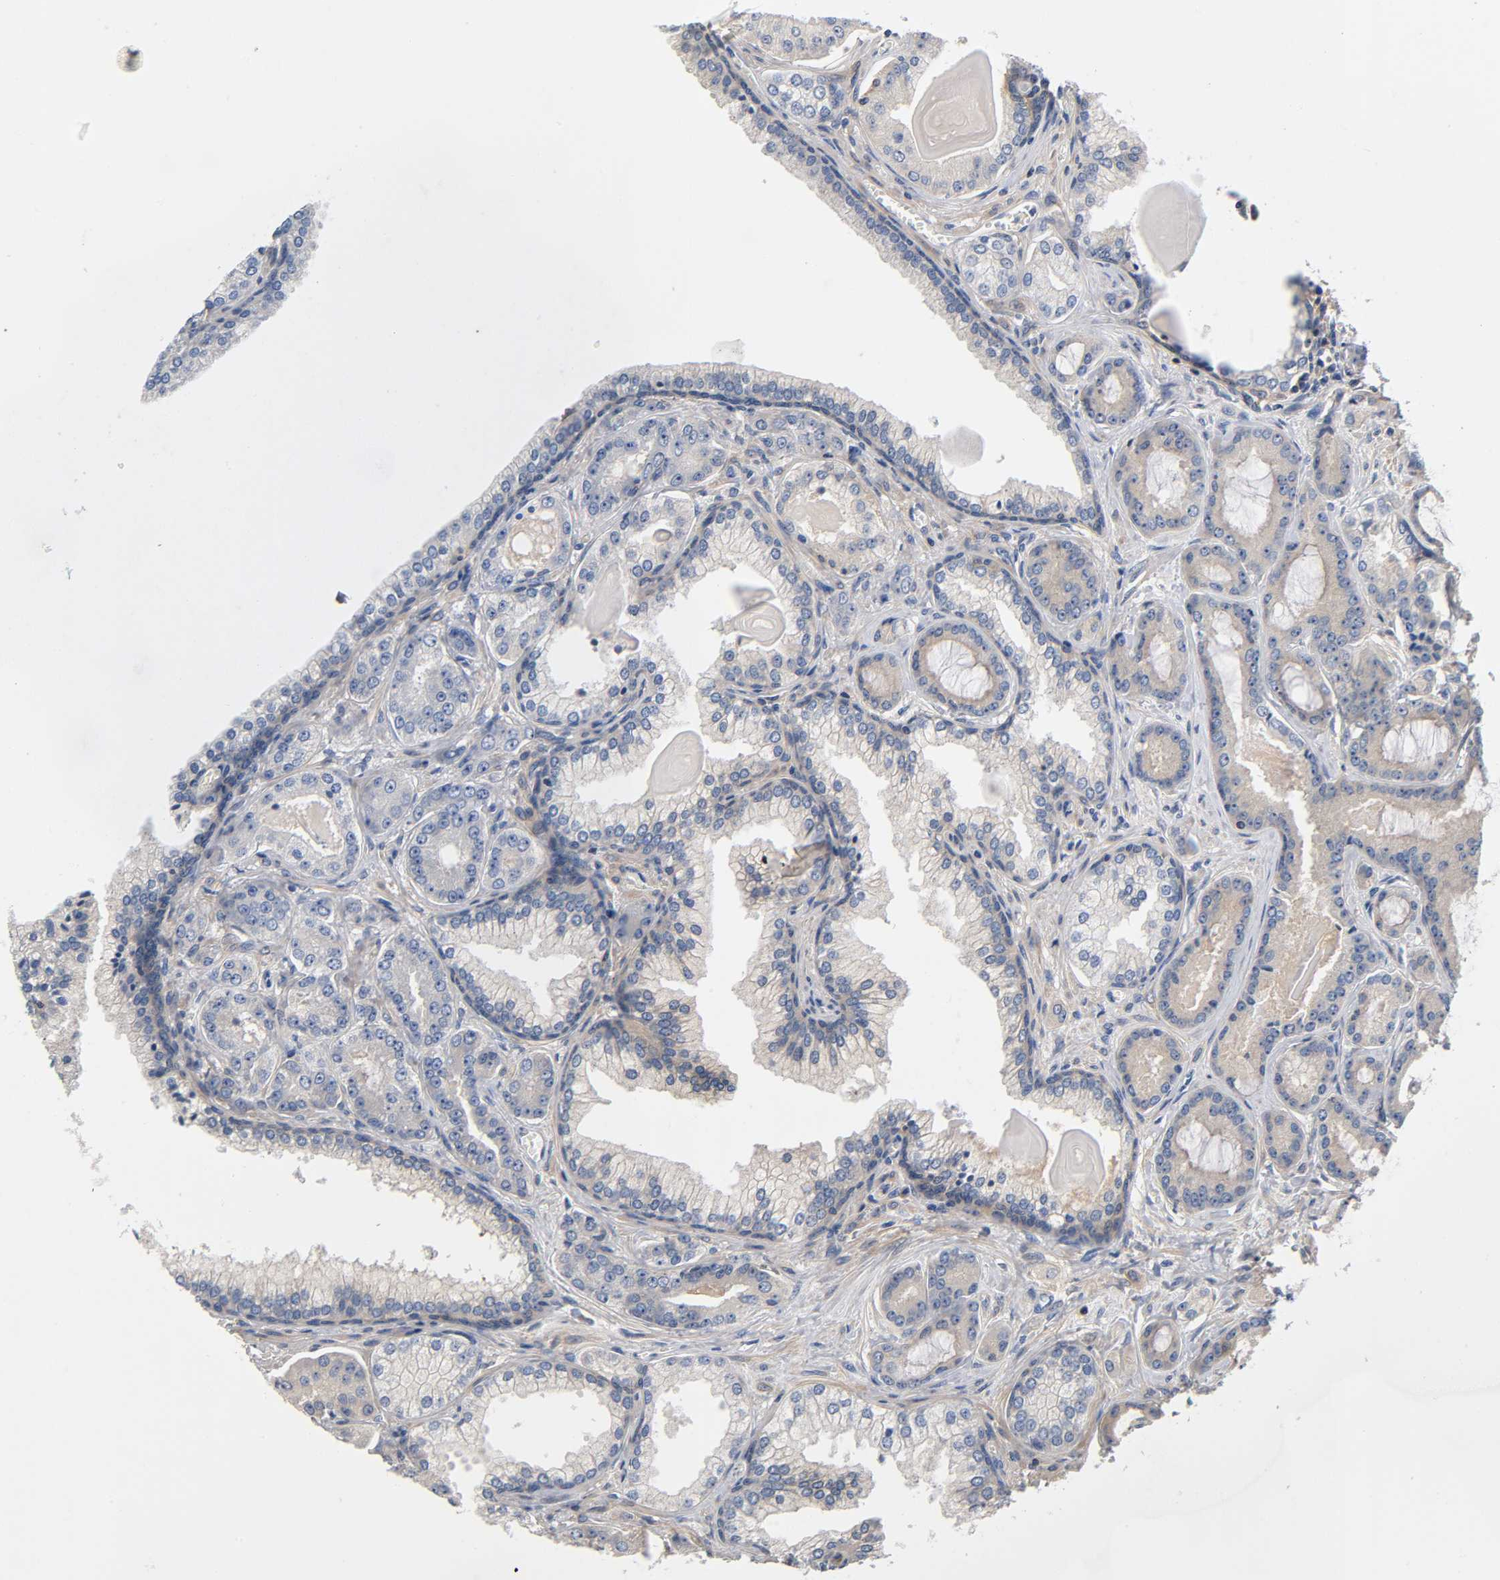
{"staining": {"intensity": "moderate", "quantity": ">75%", "location": "cytoplasmic/membranous"}, "tissue": "prostate cancer", "cell_type": "Tumor cells", "image_type": "cancer", "snomed": [{"axis": "morphology", "description": "Adenocarcinoma, Low grade"}, {"axis": "topography", "description": "Prostate"}], "caption": "Protein staining shows moderate cytoplasmic/membranous expression in about >75% of tumor cells in low-grade adenocarcinoma (prostate). (DAB IHC, brown staining for protein, blue staining for nuclei).", "gene": "PRKAB1", "patient": {"sex": "male", "age": 59}}